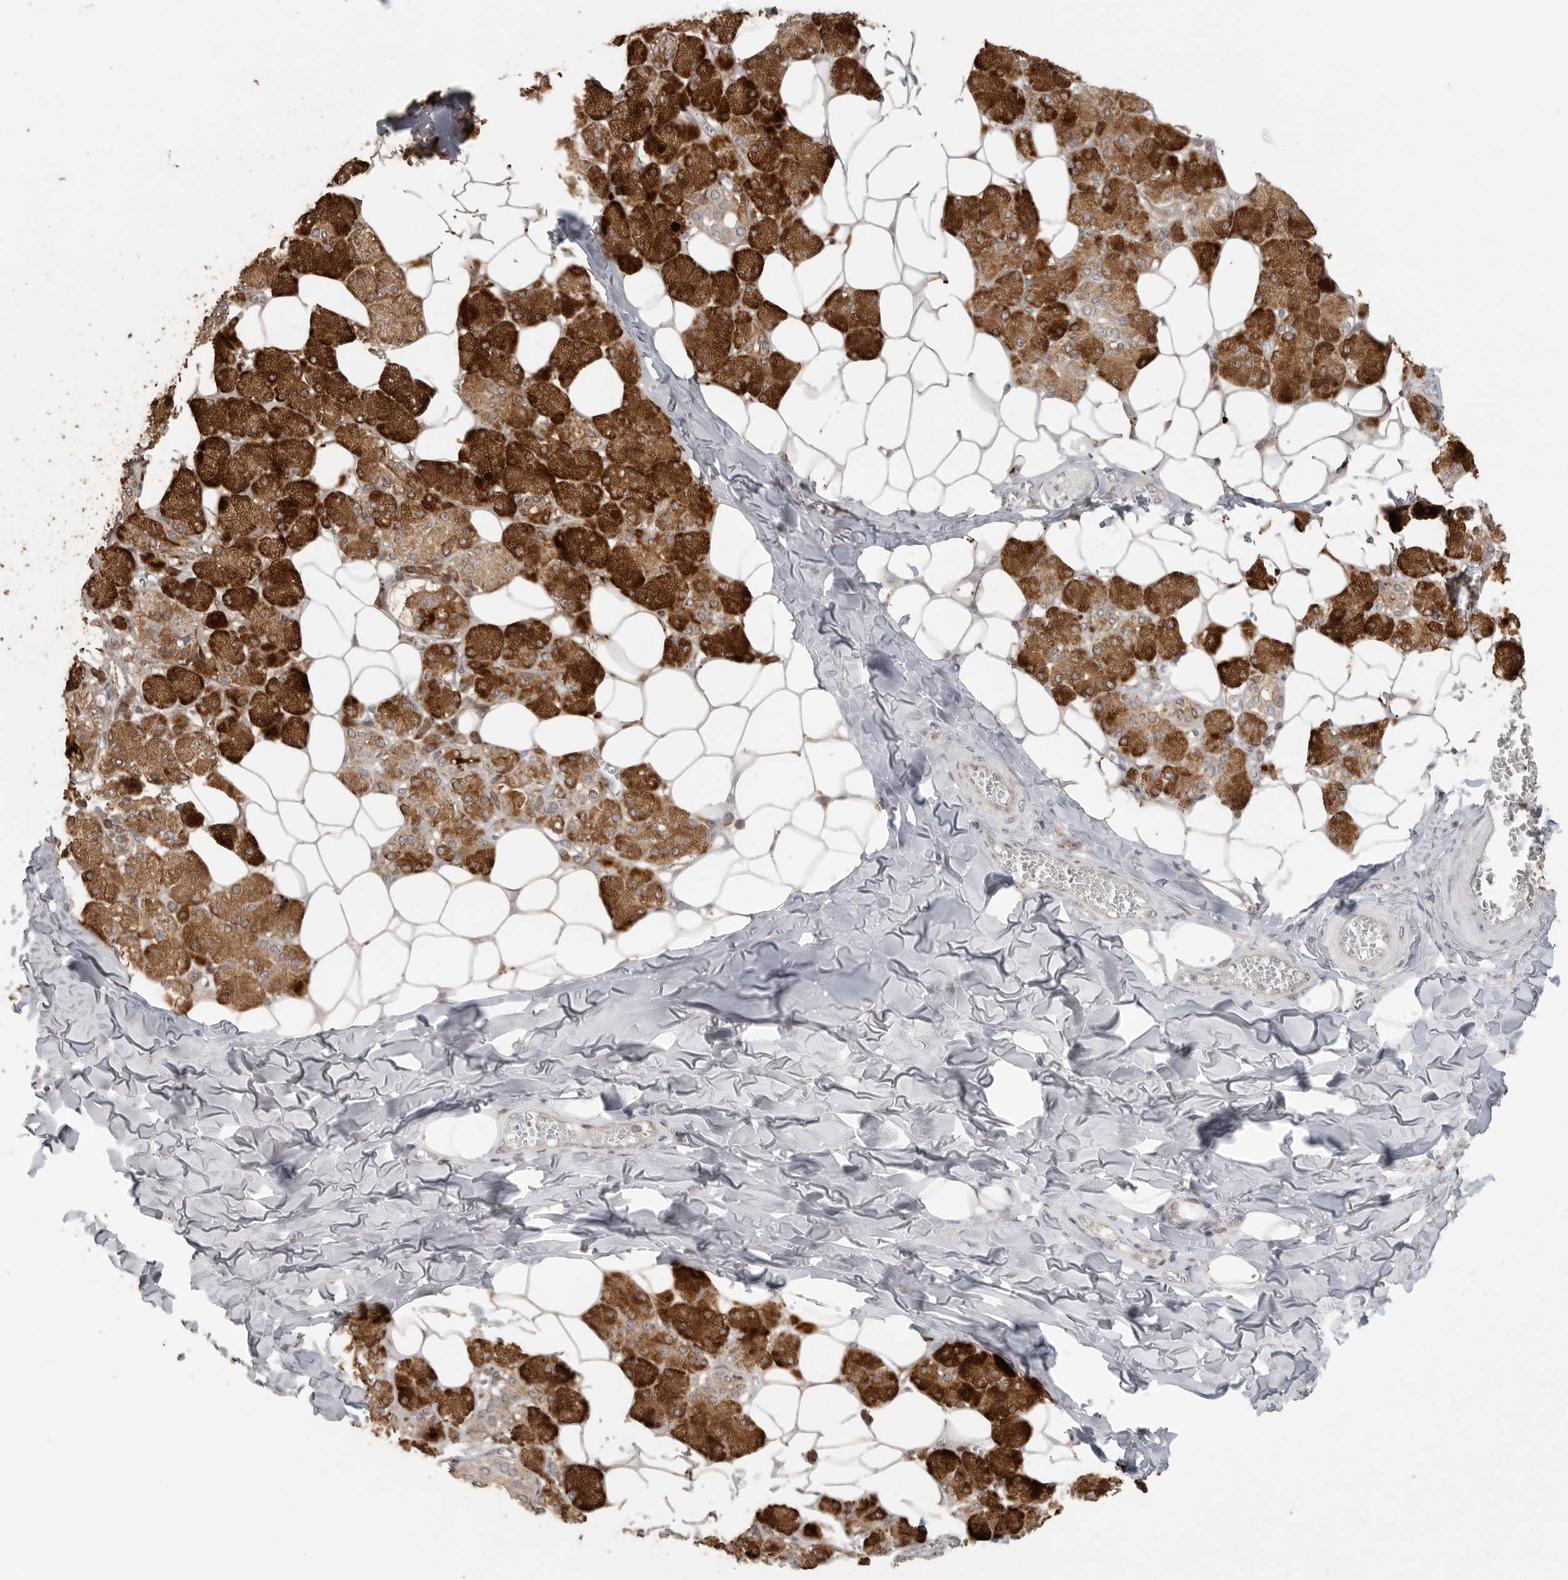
{"staining": {"intensity": "strong", "quantity": ">75%", "location": "cytoplasmic/membranous"}, "tissue": "salivary gland", "cell_type": "Glandular cells", "image_type": "normal", "snomed": [{"axis": "morphology", "description": "Normal tissue, NOS"}, {"axis": "topography", "description": "Salivary gland"}], "caption": "Immunohistochemical staining of unremarkable human salivary gland displays >75% levels of strong cytoplasmic/membranous protein positivity in about >75% of glandular cells. (Stains: DAB in brown, nuclei in blue, Microscopy: brightfield microscopy at high magnification).", "gene": "HDAC6", "patient": {"sex": "female", "age": 33}}